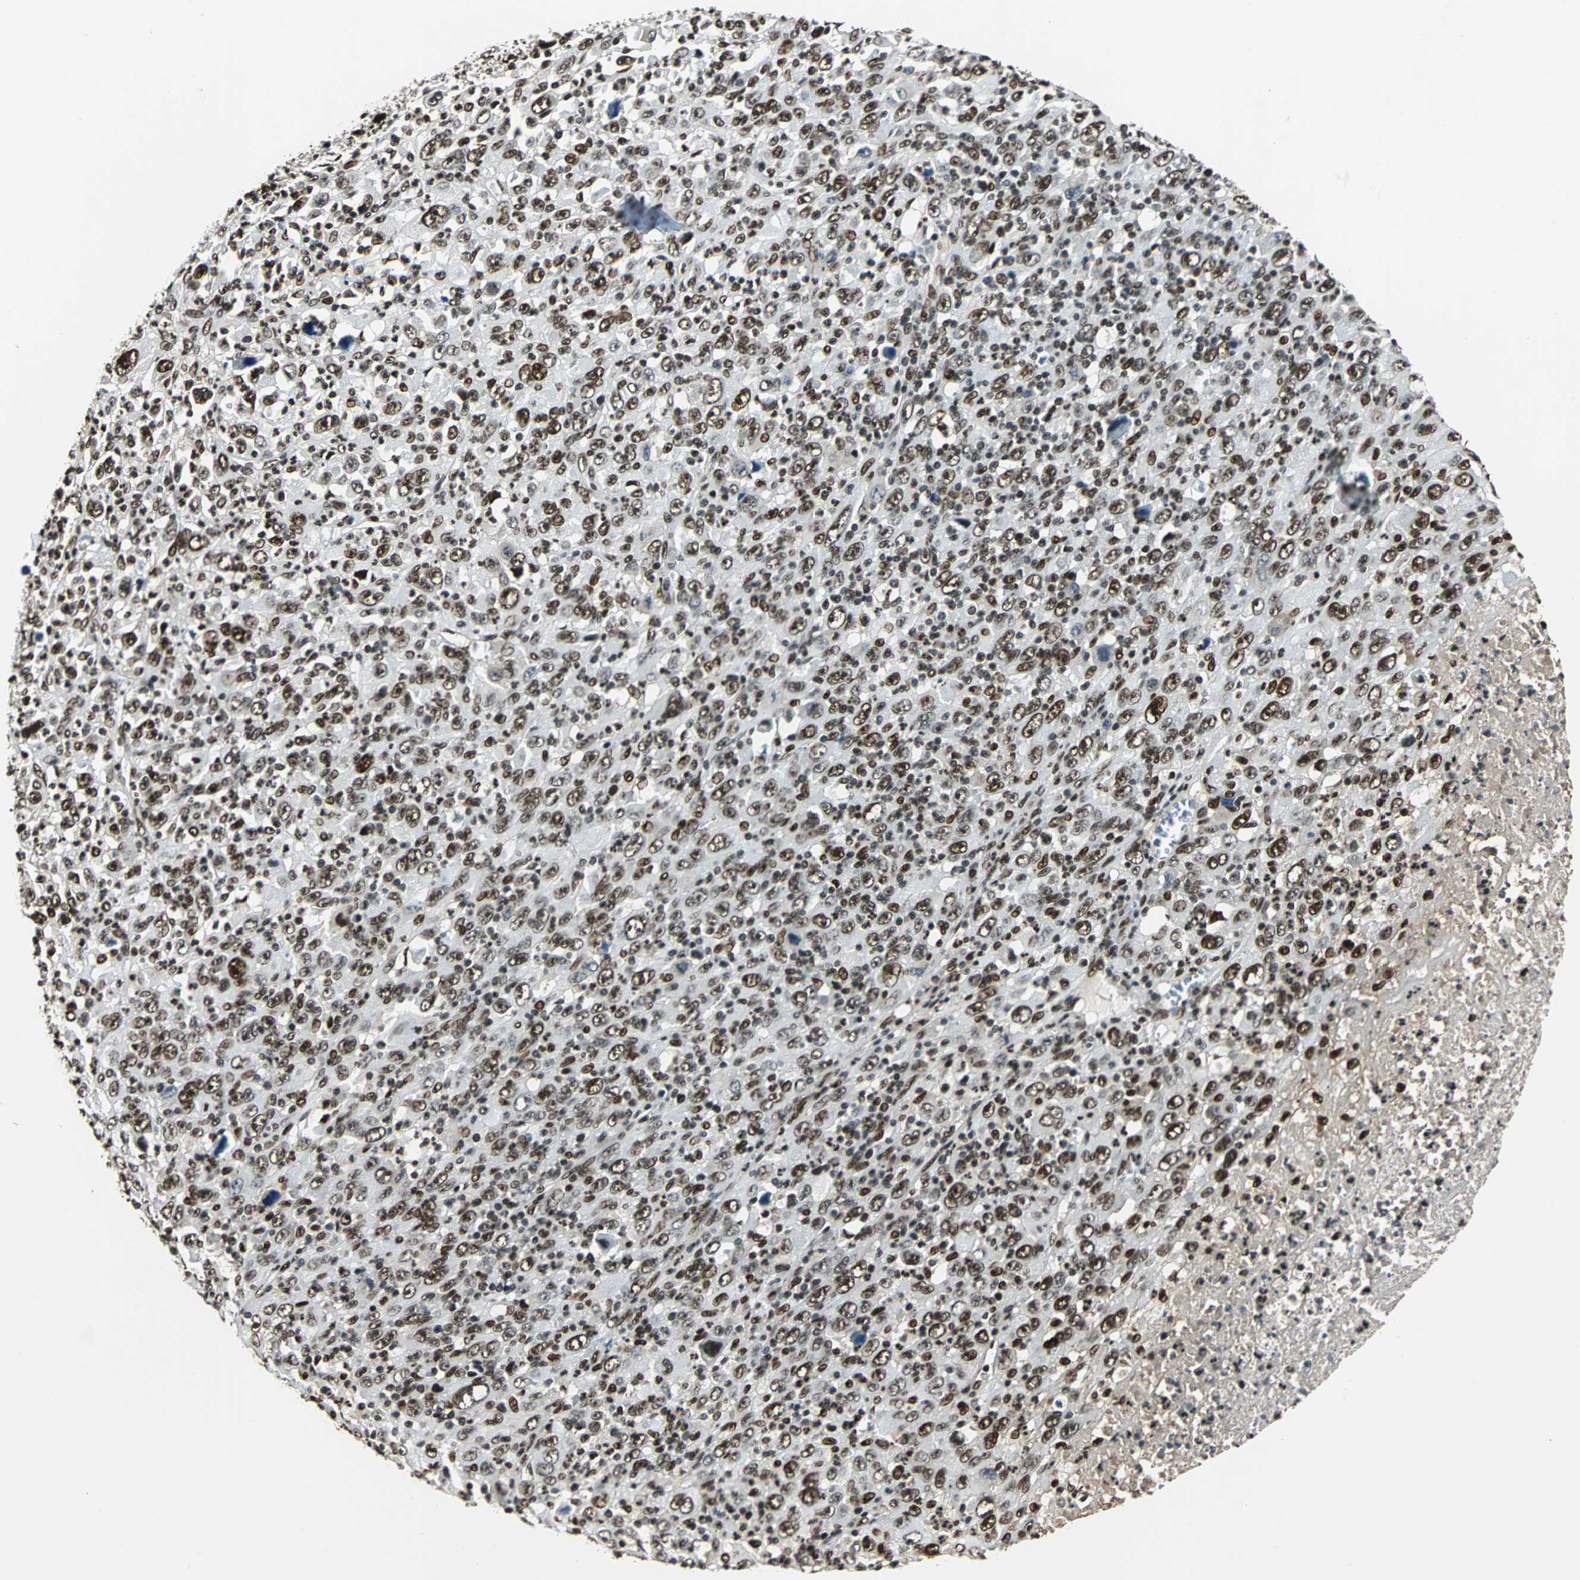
{"staining": {"intensity": "strong", "quantity": ">75%", "location": "nuclear"}, "tissue": "melanoma", "cell_type": "Tumor cells", "image_type": "cancer", "snomed": [{"axis": "morphology", "description": "Malignant melanoma, Metastatic site"}, {"axis": "topography", "description": "Skin"}], "caption": "Immunohistochemistry of human malignant melanoma (metastatic site) exhibits high levels of strong nuclear positivity in approximately >75% of tumor cells. Nuclei are stained in blue.", "gene": "XRCC4", "patient": {"sex": "female", "age": 56}}